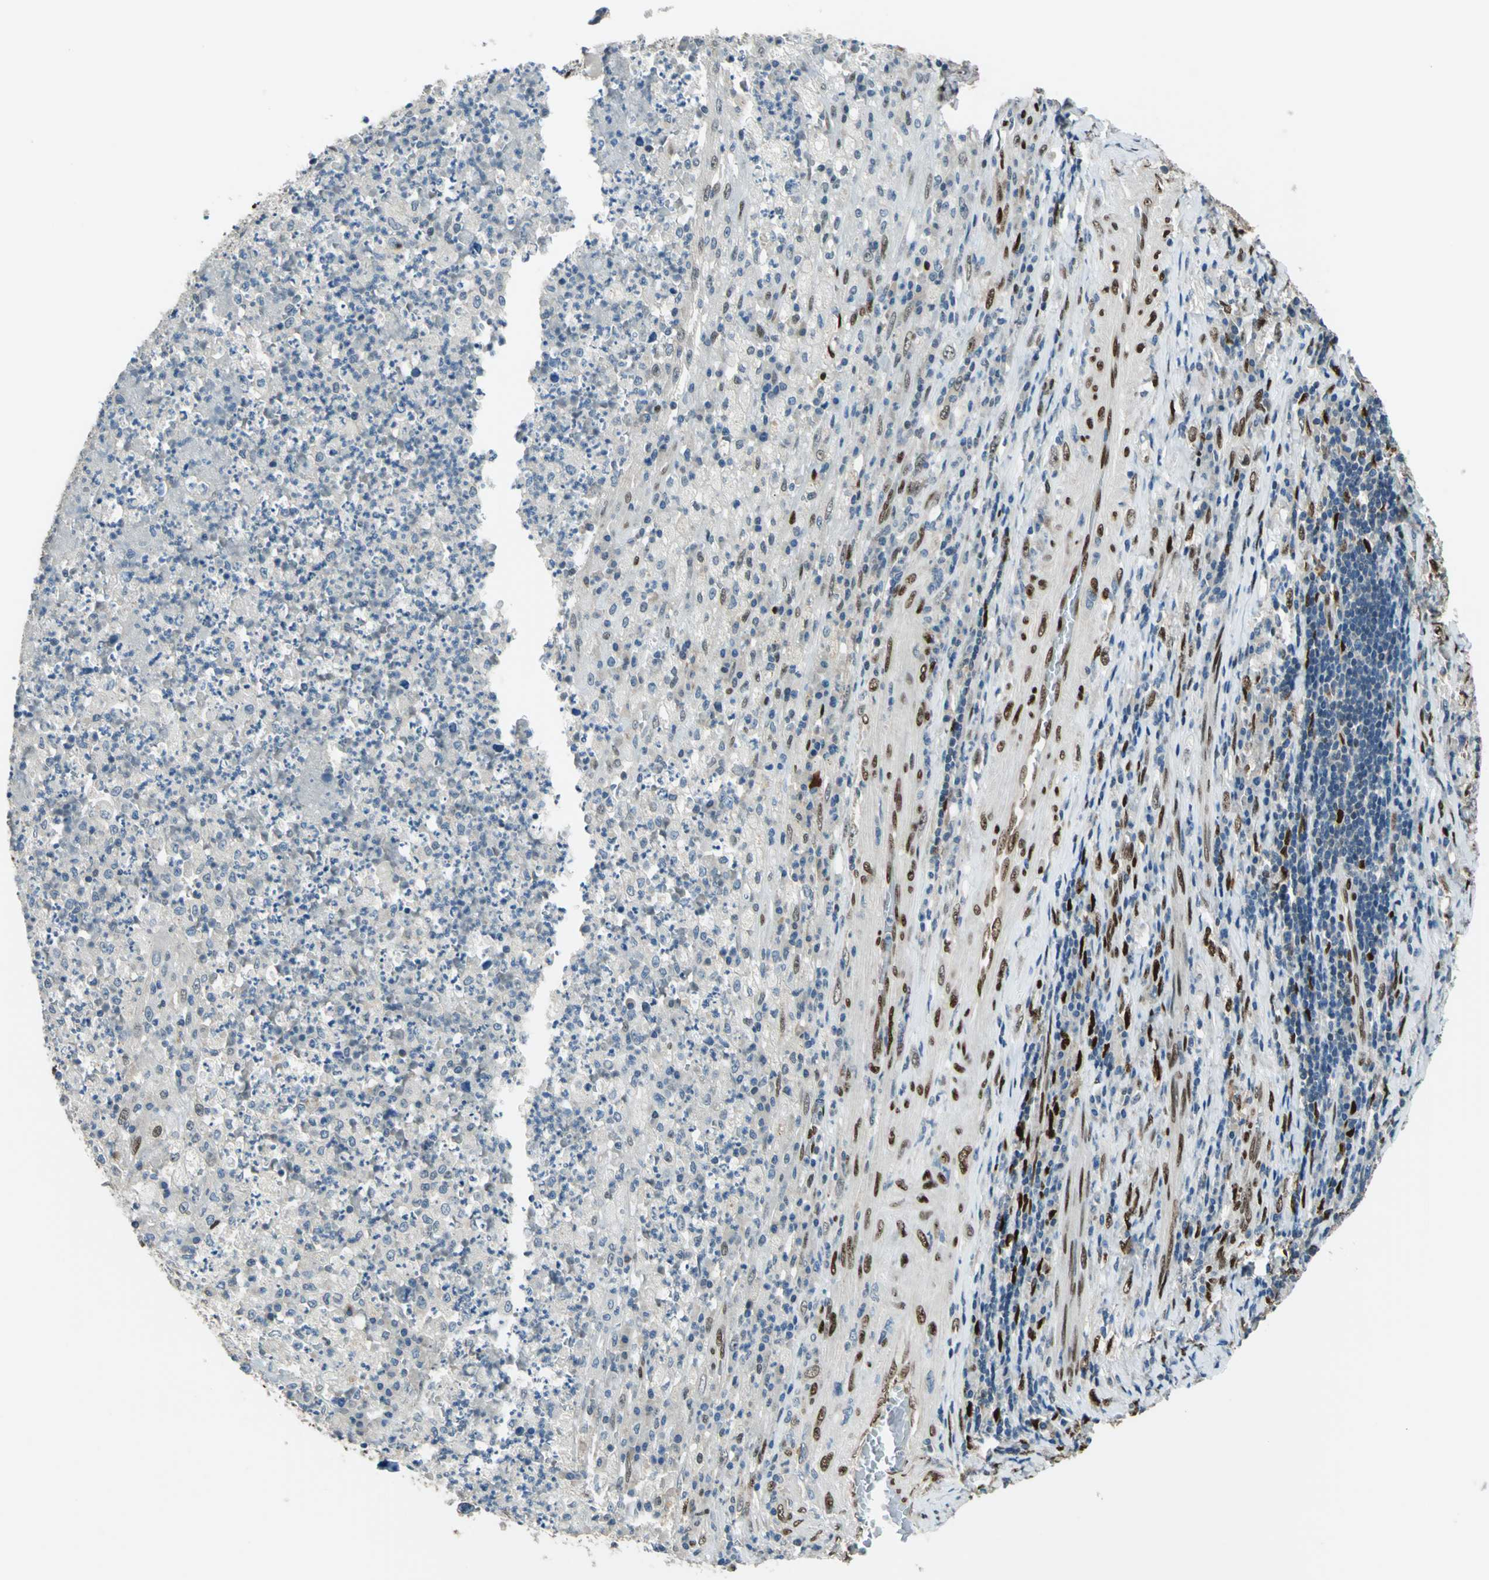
{"staining": {"intensity": "moderate", "quantity": "<25%", "location": "nuclear"}, "tissue": "testis cancer", "cell_type": "Tumor cells", "image_type": "cancer", "snomed": [{"axis": "morphology", "description": "Necrosis, NOS"}, {"axis": "morphology", "description": "Carcinoma, Embryonal, NOS"}, {"axis": "topography", "description": "Testis"}], "caption": "This is a micrograph of immunohistochemistry (IHC) staining of testis cancer (embryonal carcinoma), which shows moderate positivity in the nuclear of tumor cells.", "gene": "NFIA", "patient": {"sex": "male", "age": 19}}